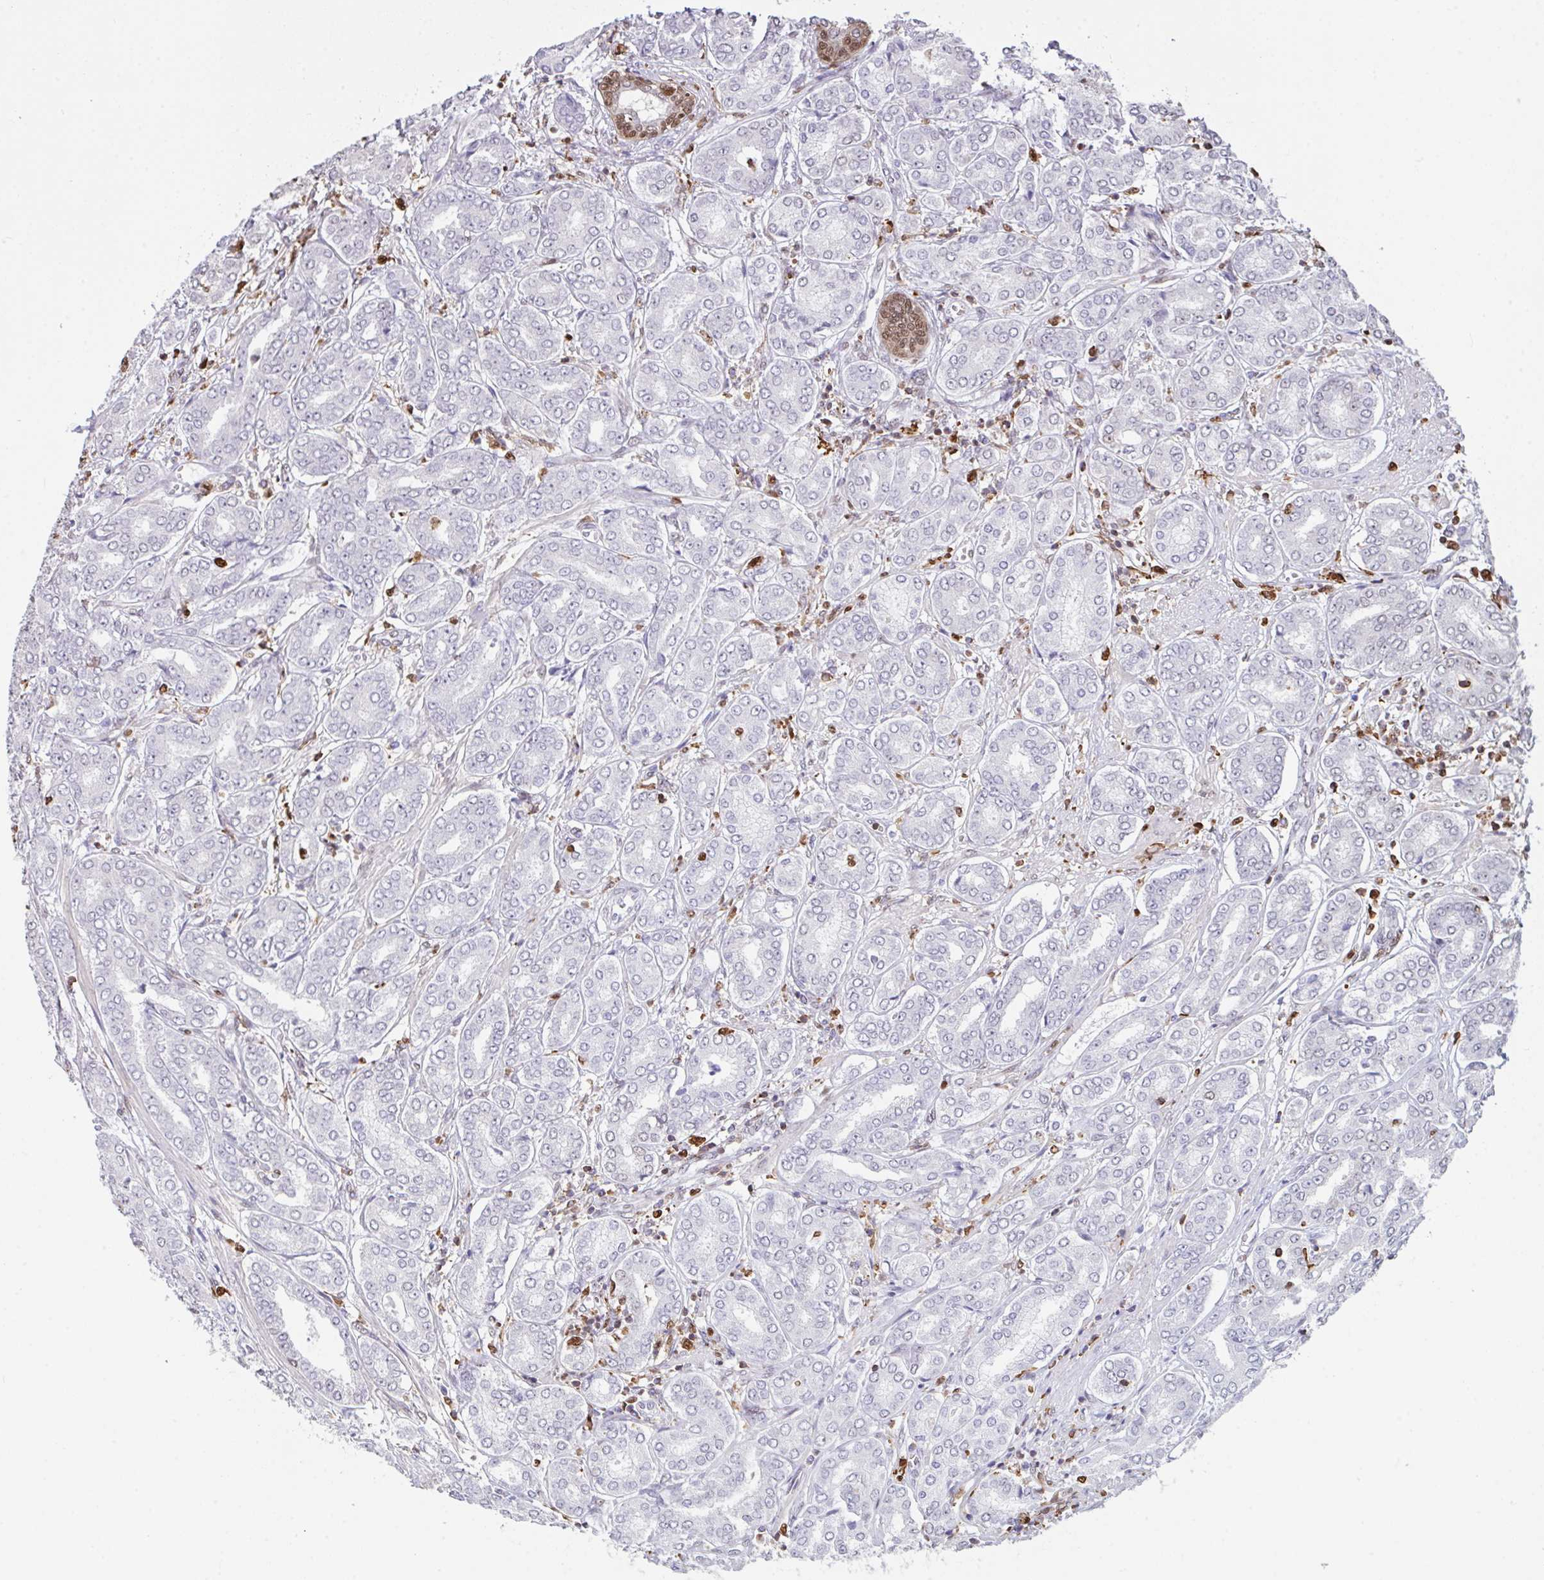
{"staining": {"intensity": "negative", "quantity": "none", "location": "none"}, "tissue": "prostate cancer", "cell_type": "Tumor cells", "image_type": "cancer", "snomed": [{"axis": "morphology", "description": "Adenocarcinoma, High grade"}, {"axis": "topography", "description": "Prostate"}], "caption": "IHC image of neoplastic tissue: prostate high-grade adenocarcinoma stained with DAB (3,3'-diaminobenzidine) displays no significant protein staining in tumor cells.", "gene": "BTBD10", "patient": {"sex": "male", "age": 72}}